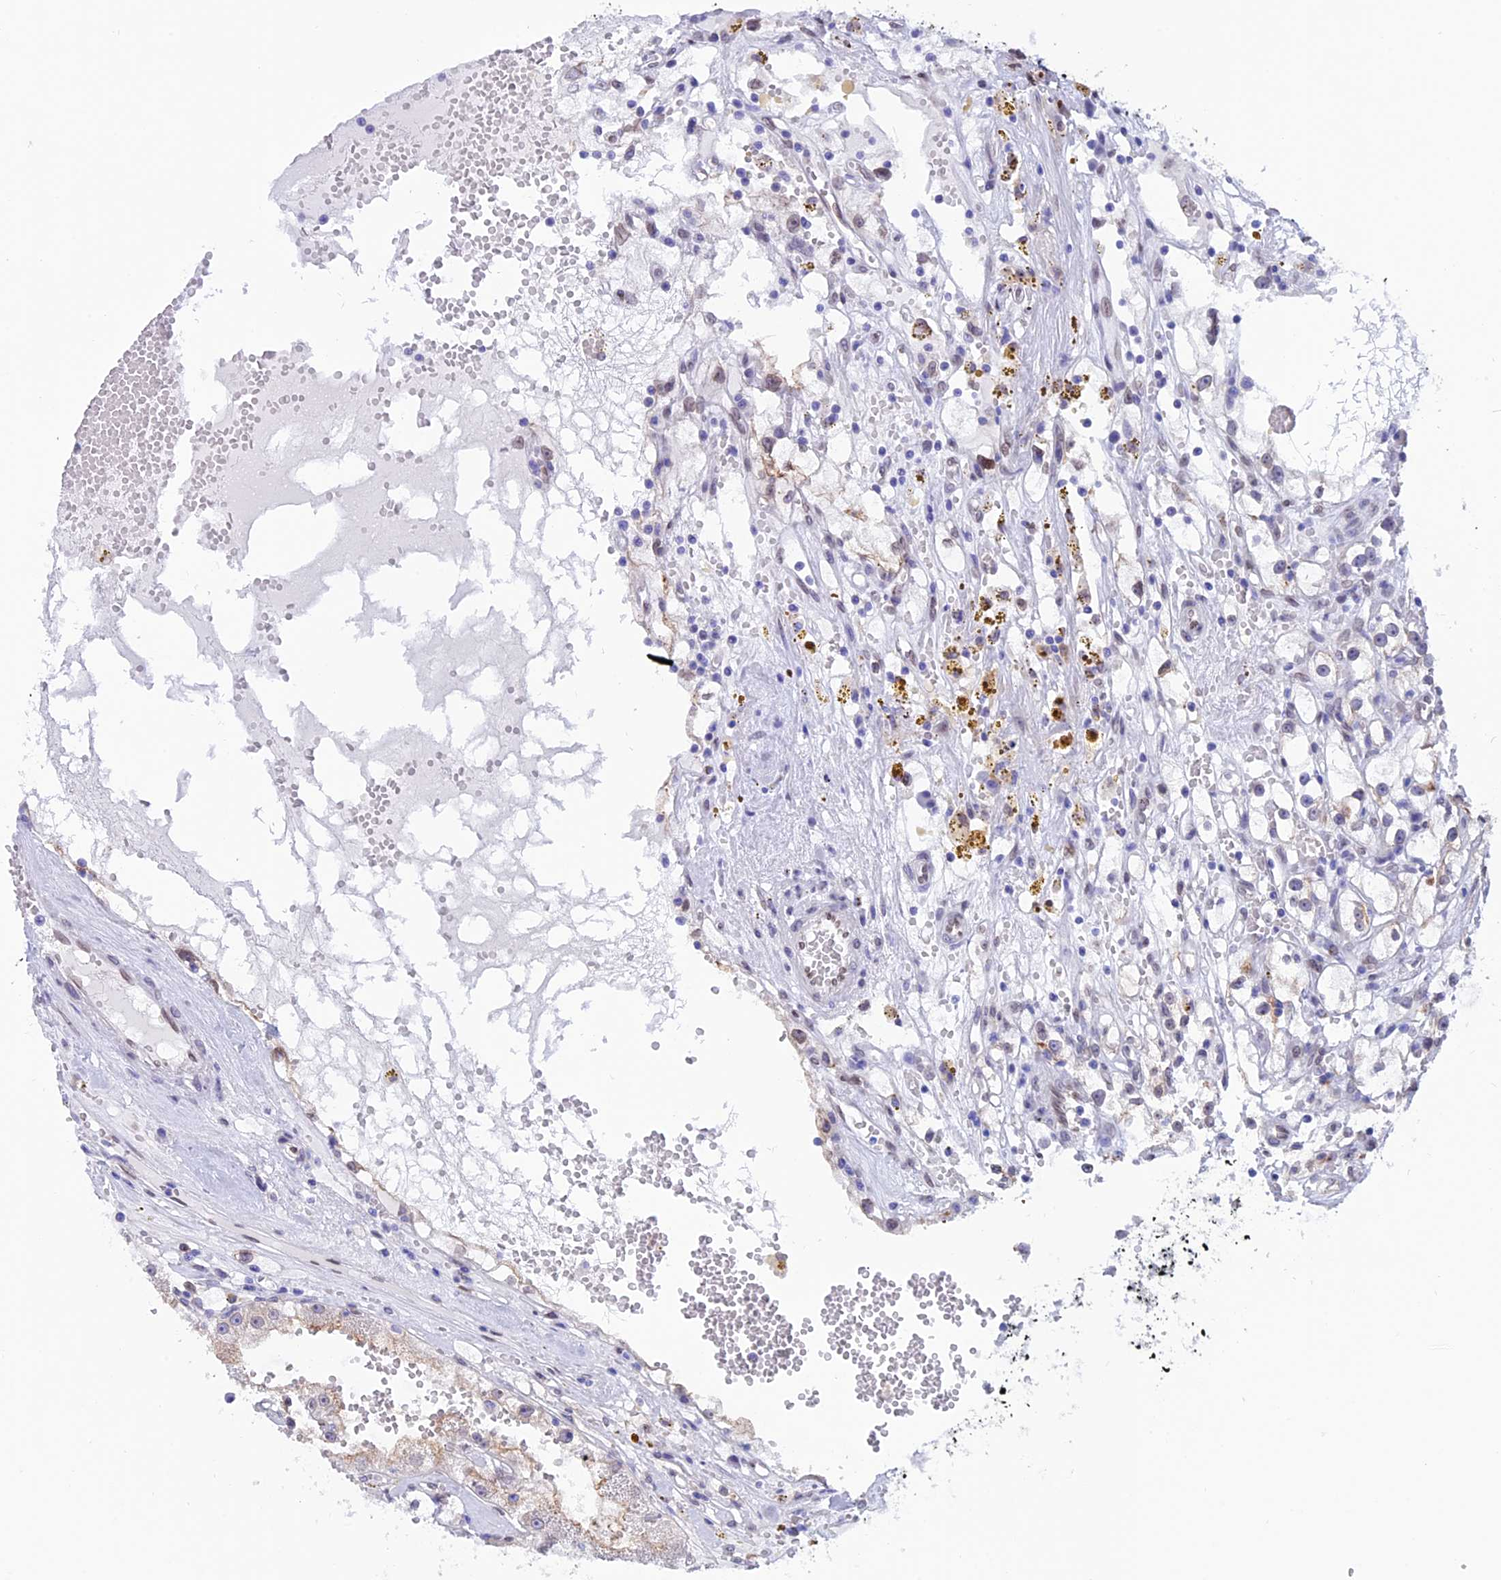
{"staining": {"intensity": "negative", "quantity": "none", "location": "none"}, "tissue": "renal cancer", "cell_type": "Tumor cells", "image_type": "cancer", "snomed": [{"axis": "morphology", "description": "Adenocarcinoma, NOS"}, {"axis": "topography", "description": "Kidney"}], "caption": "There is no significant expression in tumor cells of renal adenocarcinoma.", "gene": "TMPRSS7", "patient": {"sex": "male", "age": 56}}